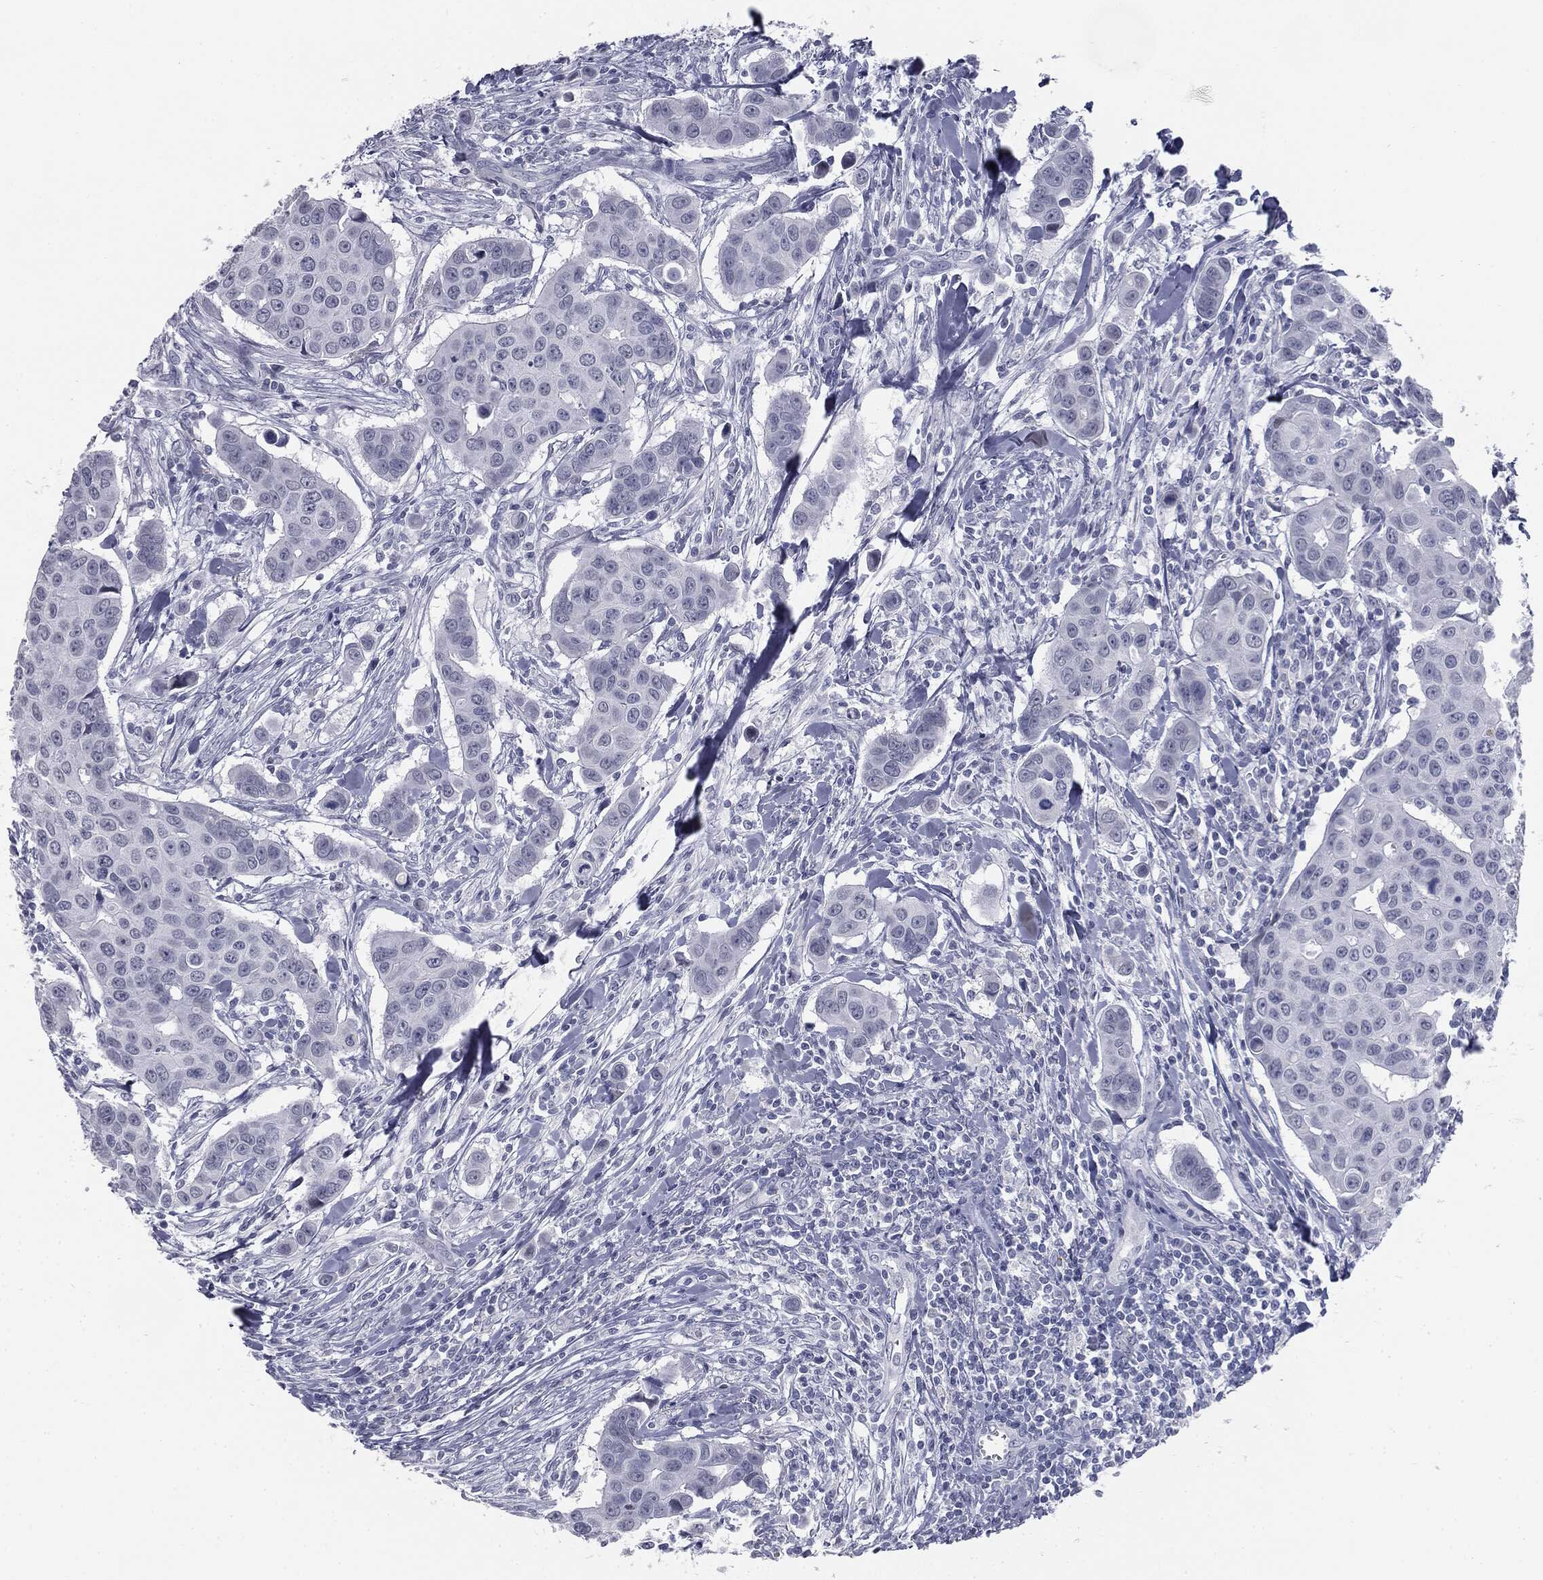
{"staining": {"intensity": "negative", "quantity": "none", "location": "none"}, "tissue": "breast cancer", "cell_type": "Tumor cells", "image_type": "cancer", "snomed": [{"axis": "morphology", "description": "Duct carcinoma"}, {"axis": "topography", "description": "Breast"}], "caption": "IHC of intraductal carcinoma (breast) reveals no positivity in tumor cells. (DAB (3,3'-diaminobenzidine) immunohistochemistry, high magnification).", "gene": "TPO", "patient": {"sex": "female", "age": 24}}